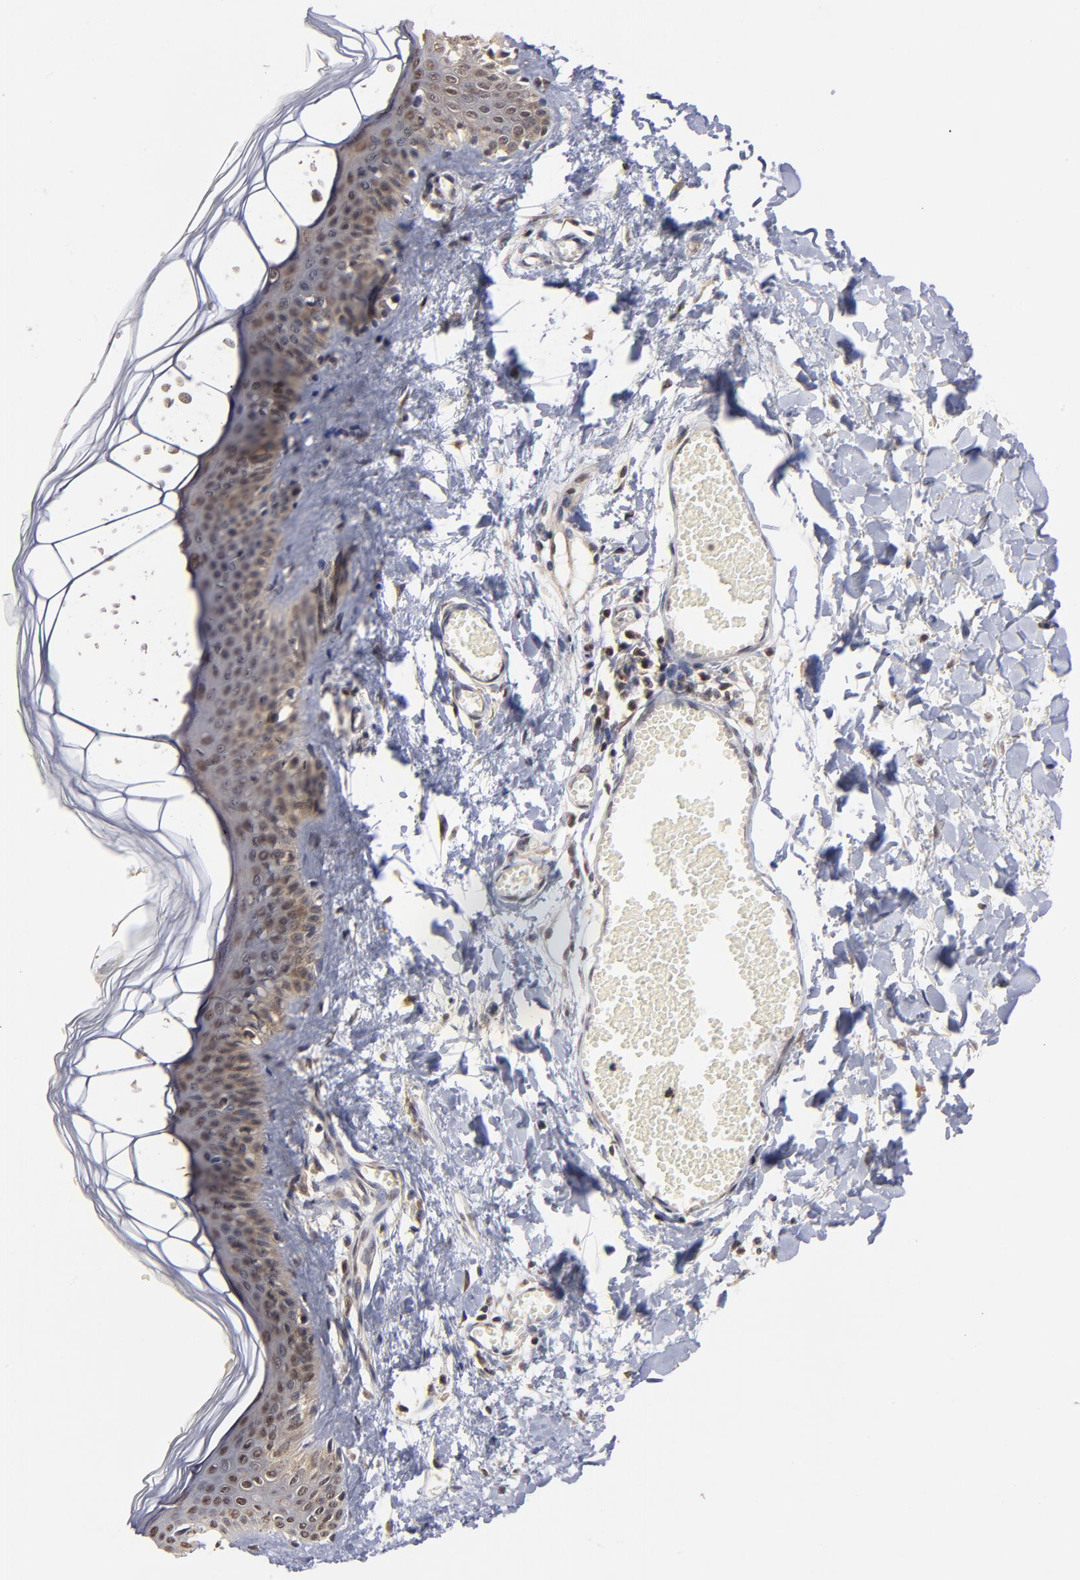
{"staining": {"intensity": "weak", "quantity": ">75%", "location": "cytoplasmic/membranous,nuclear"}, "tissue": "skin", "cell_type": "Fibroblasts", "image_type": "normal", "snomed": [{"axis": "morphology", "description": "Normal tissue, NOS"}, {"axis": "morphology", "description": "Sarcoma, NOS"}, {"axis": "topography", "description": "Skin"}, {"axis": "topography", "description": "Soft tissue"}], "caption": "Normal skin was stained to show a protein in brown. There is low levels of weak cytoplasmic/membranous,nuclear staining in about >75% of fibroblasts.", "gene": "BRPF1", "patient": {"sex": "female", "age": 51}}